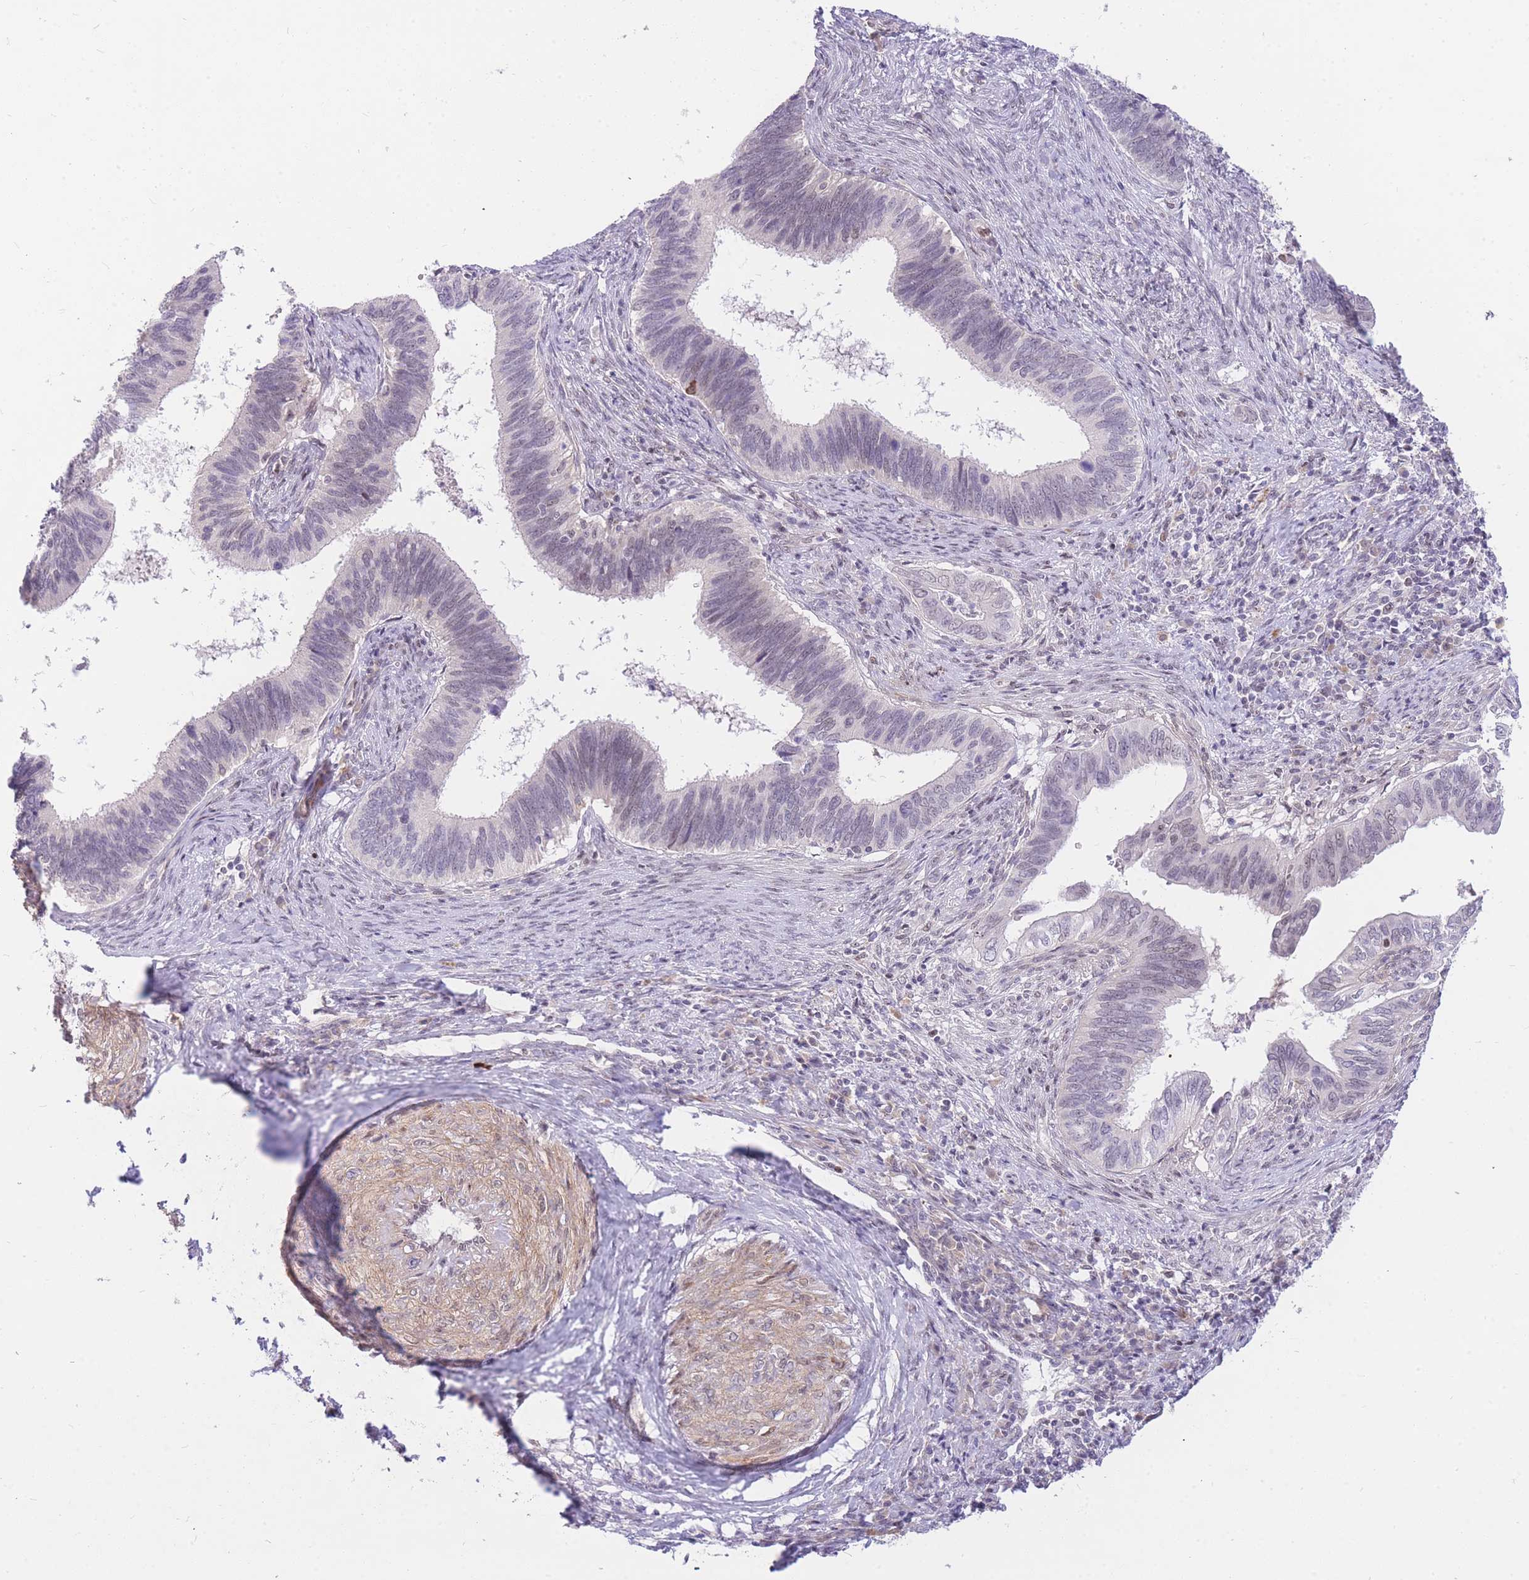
{"staining": {"intensity": "negative", "quantity": "none", "location": "none"}, "tissue": "cervical cancer", "cell_type": "Tumor cells", "image_type": "cancer", "snomed": [{"axis": "morphology", "description": "Adenocarcinoma, NOS"}, {"axis": "topography", "description": "Cervix"}], "caption": "High power microscopy photomicrograph of an immunohistochemistry (IHC) histopathology image of adenocarcinoma (cervical), revealing no significant staining in tumor cells.", "gene": "TLE2", "patient": {"sex": "female", "age": 42}}